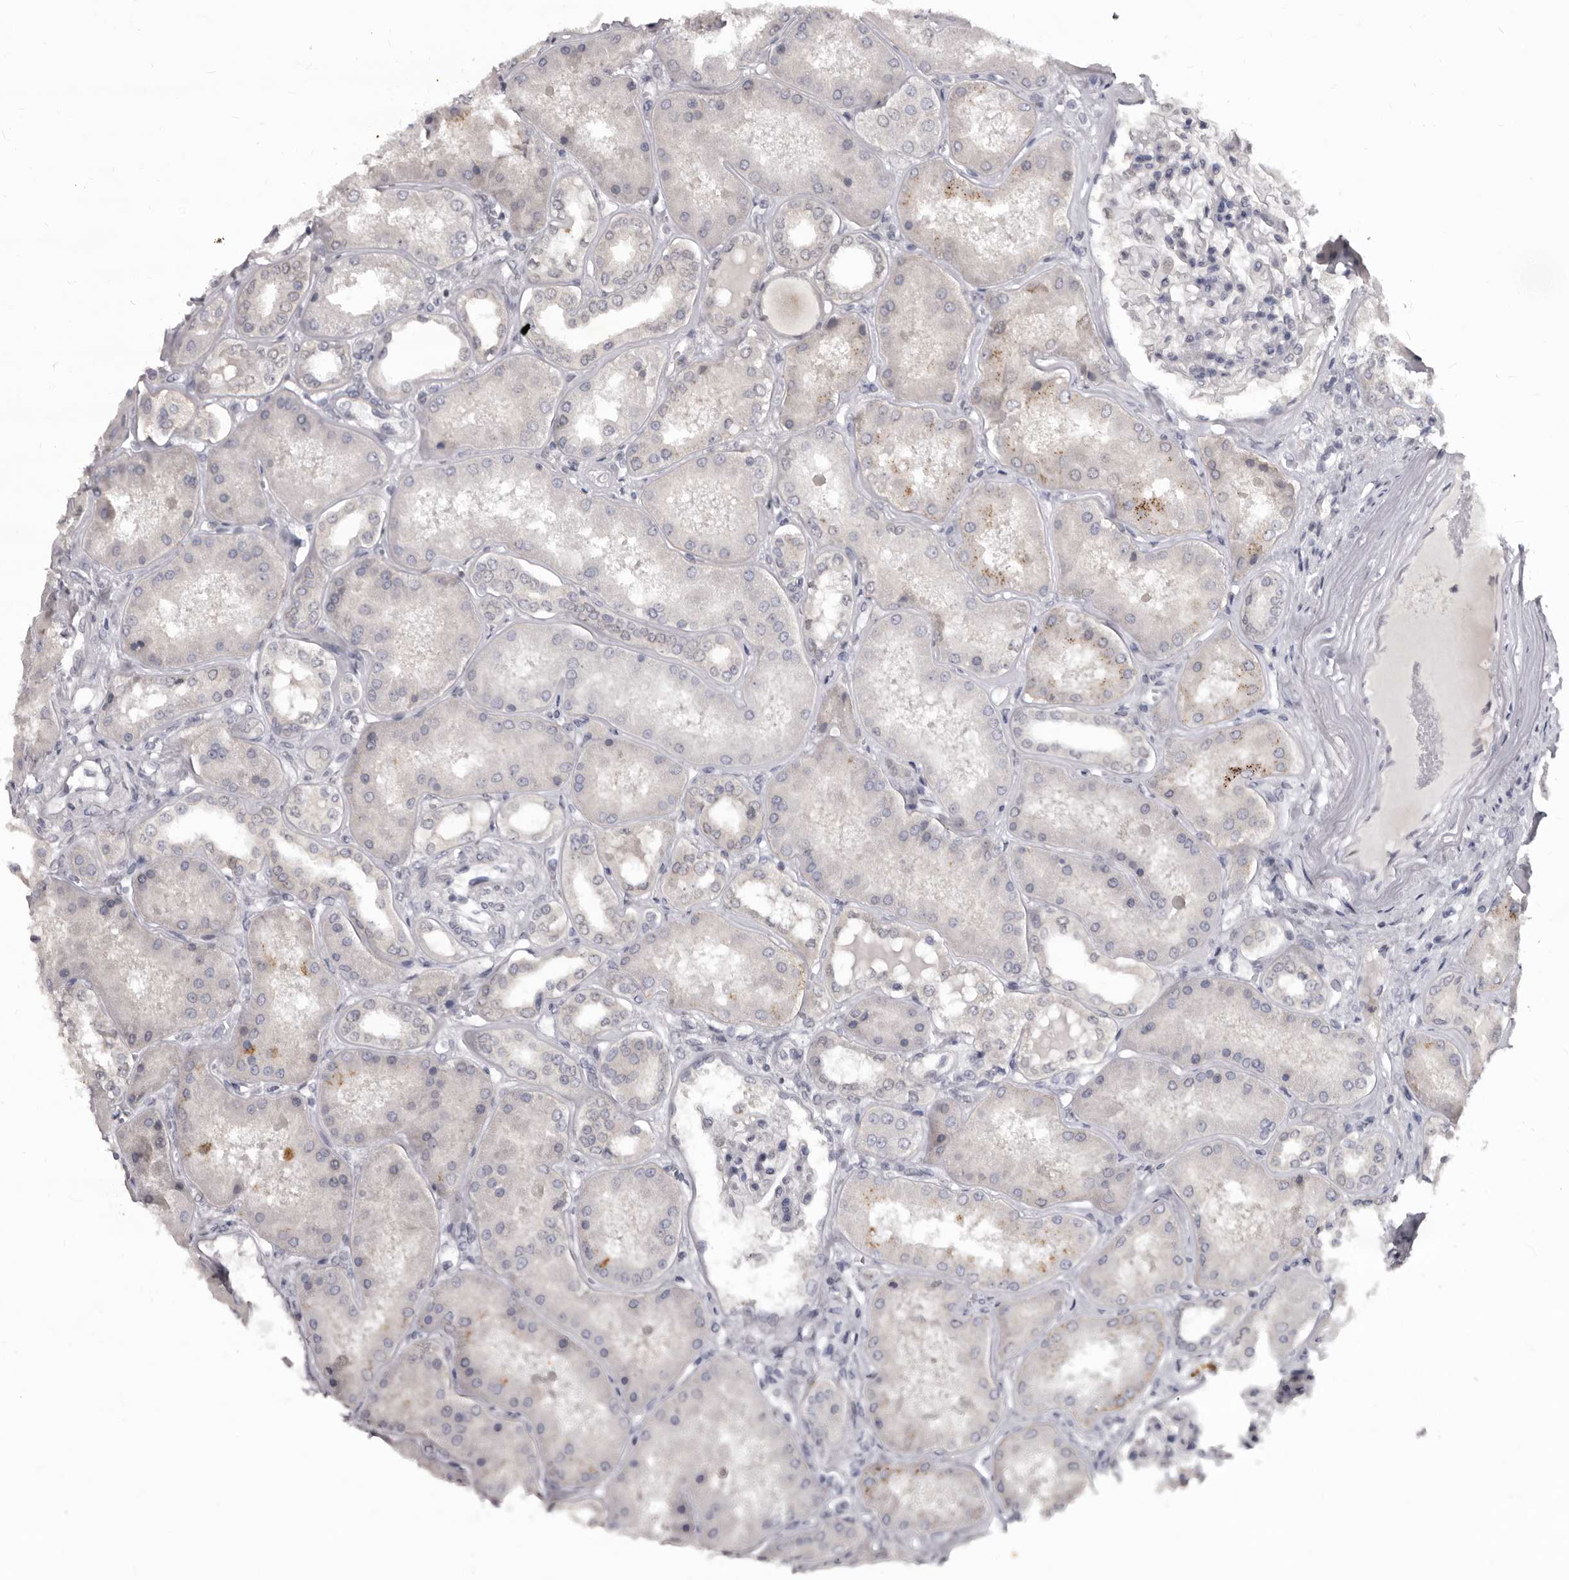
{"staining": {"intensity": "negative", "quantity": "none", "location": "none"}, "tissue": "kidney", "cell_type": "Cells in glomeruli", "image_type": "normal", "snomed": [{"axis": "morphology", "description": "Normal tissue, NOS"}, {"axis": "topography", "description": "Kidney"}], "caption": "IHC micrograph of unremarkable human kidney stained for a protein (brown), which exhibits no expression in cells in glomeruli. (DAB immunohistochemistry (IHC), high magnification).", "gene": "SULT1E1", "patient": {"sex": "female", "age": 56}}